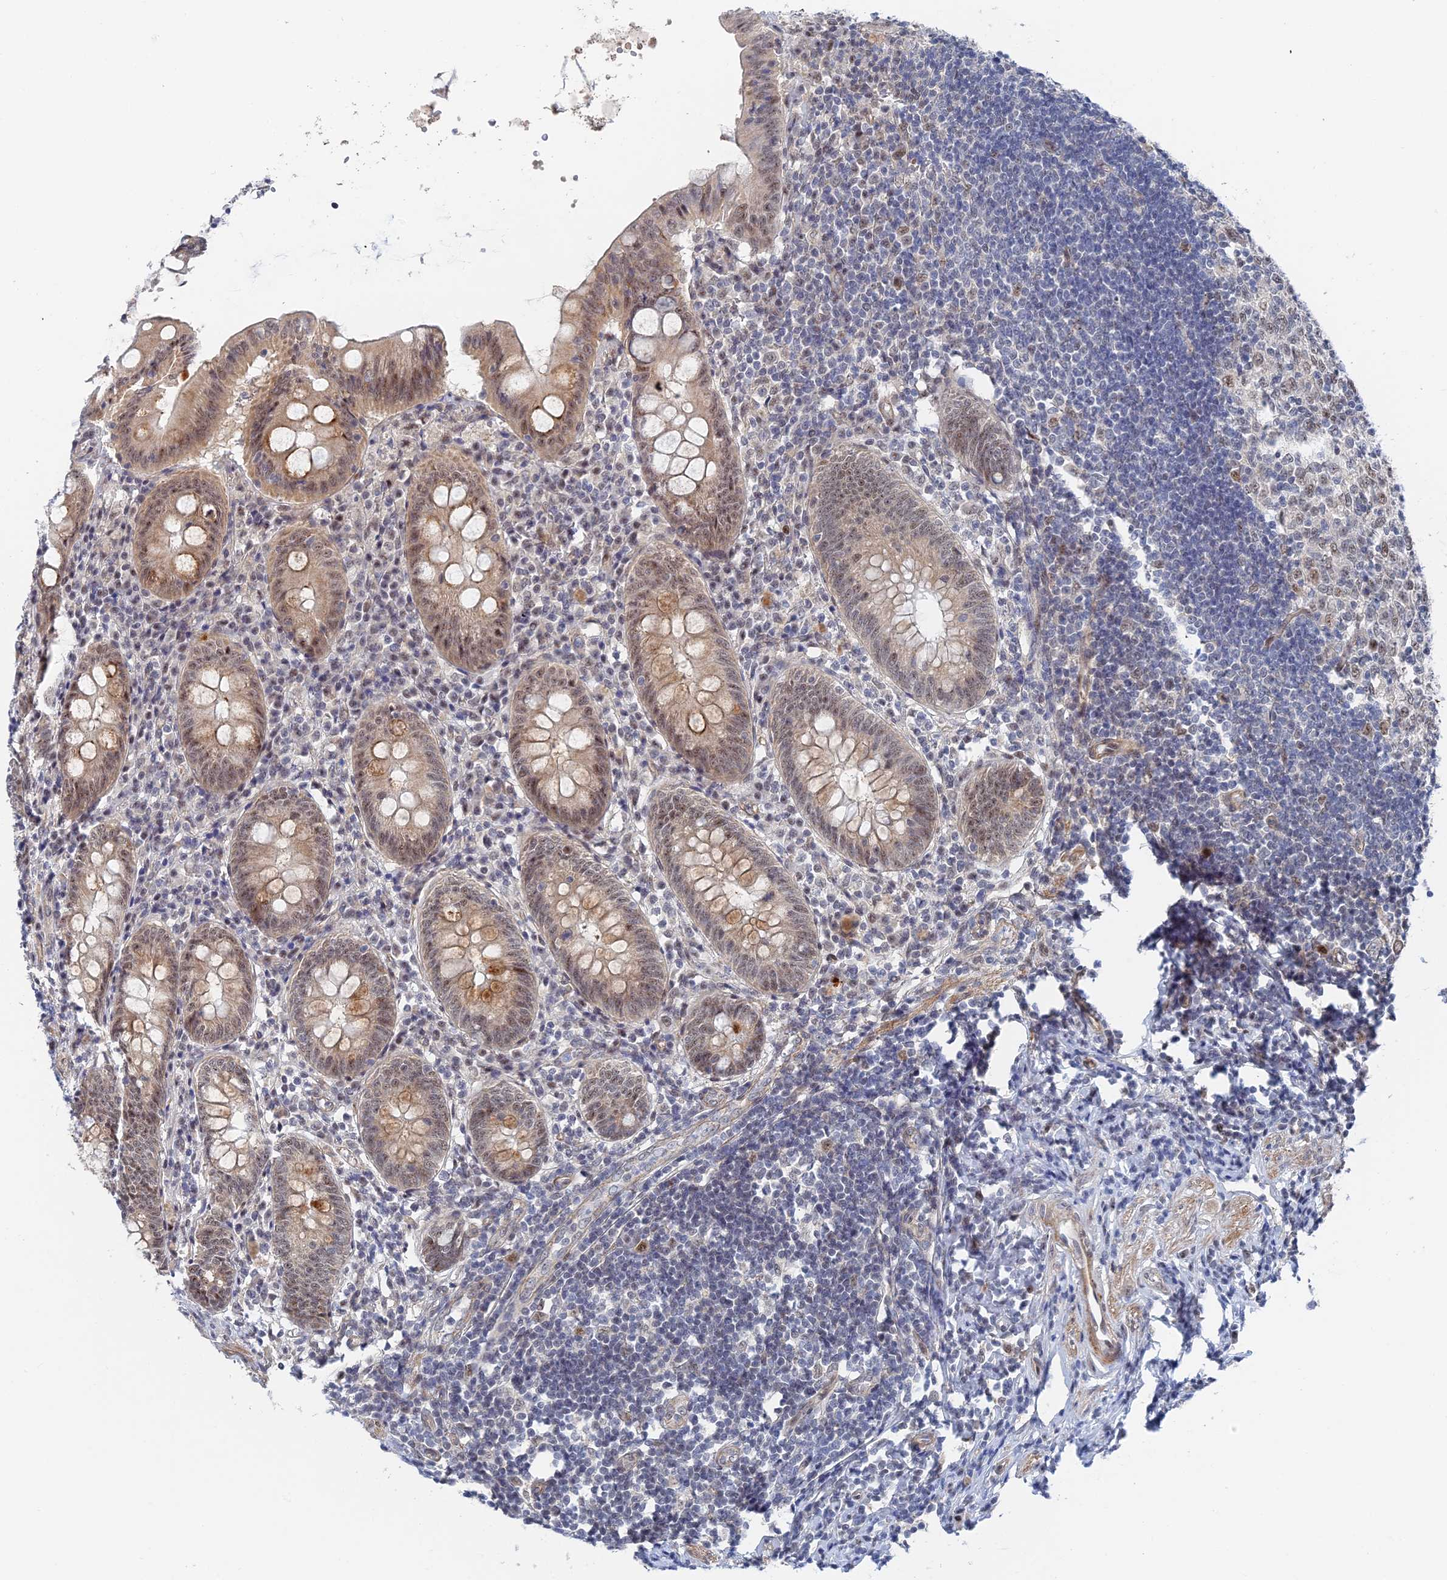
{"staining": {"intensity": "moderate", "quantity": ">75%", "location": "cytoplasmic/membranous,nuclear"}, "tissue": "appendix", "cell_type": "Glandular cells", "image_type": "normal", "snomed": [{"axis": "morphology", "description": "Normal tissue, NOS"}, {"axis": "topography", "description": "Appendix"}], "caption": "About >75% of glandular cells in unremarkable human appendix reveal moderate cytoplasmic/membranous,nuclear protein staining as visualized by brown immunohistochemical staining.", "gene": "CFAP92", "patient": {"sex": "female", "age": 54}}